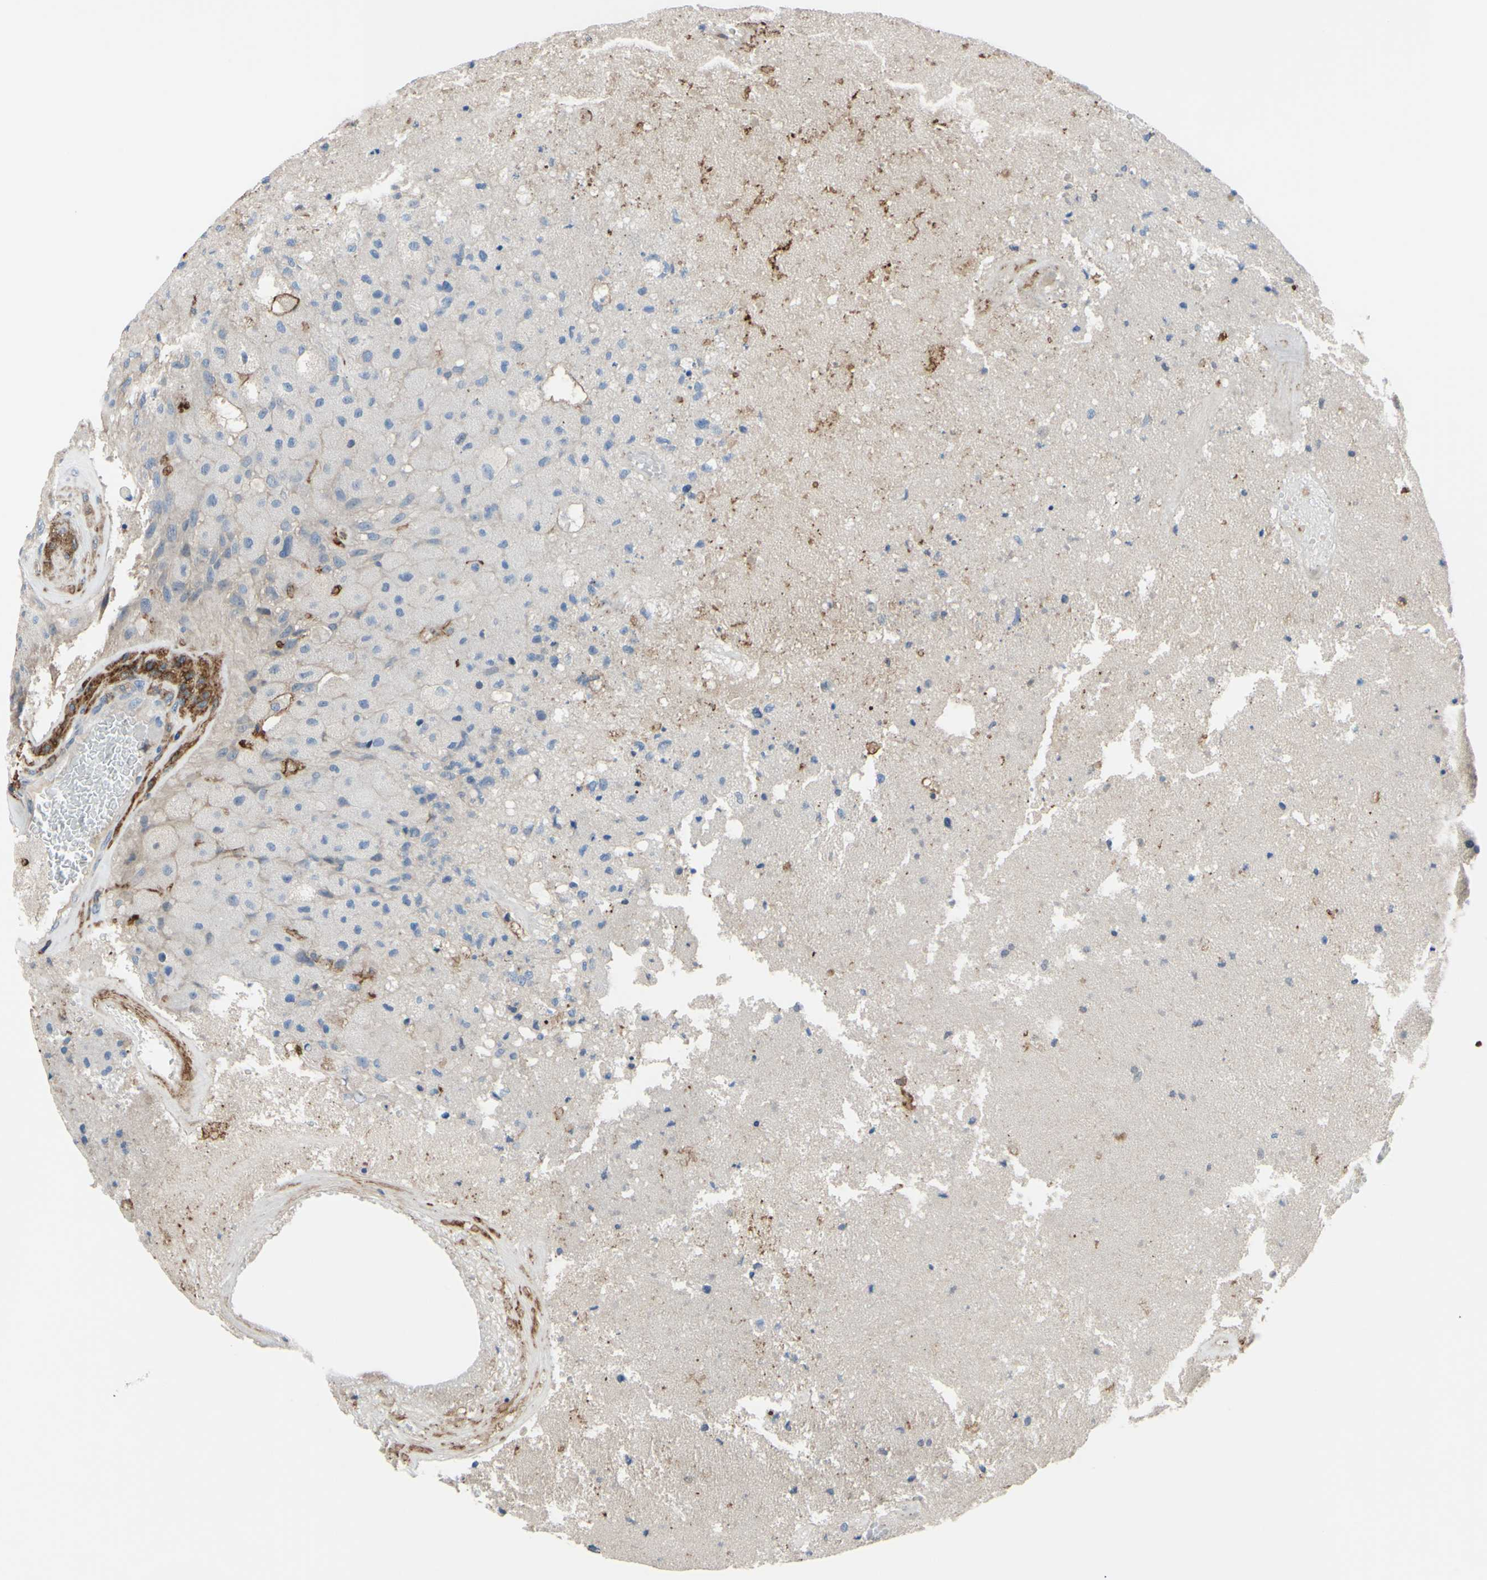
{"staining": {"intensity": "negative", "quantity": "none", "location": "none"}, "tissue": "glioma", "cell_type": "Tumor cells", "image_type": "cancer", "snomed": [{"axis": "morphology", "description": "Normal tissue, NOS"}, {"axis": "morphology", "description": "Glioma, malignant, High grade"}, {"axis": "topography", "description": "Cerebral cortex"}], "caption": "This is an immunohistochemistry histopathology image of human glioma. There is no staining in tumor cells.", "gene": "FCGR2A", "patient": {"sex": "male", "age": 77}}